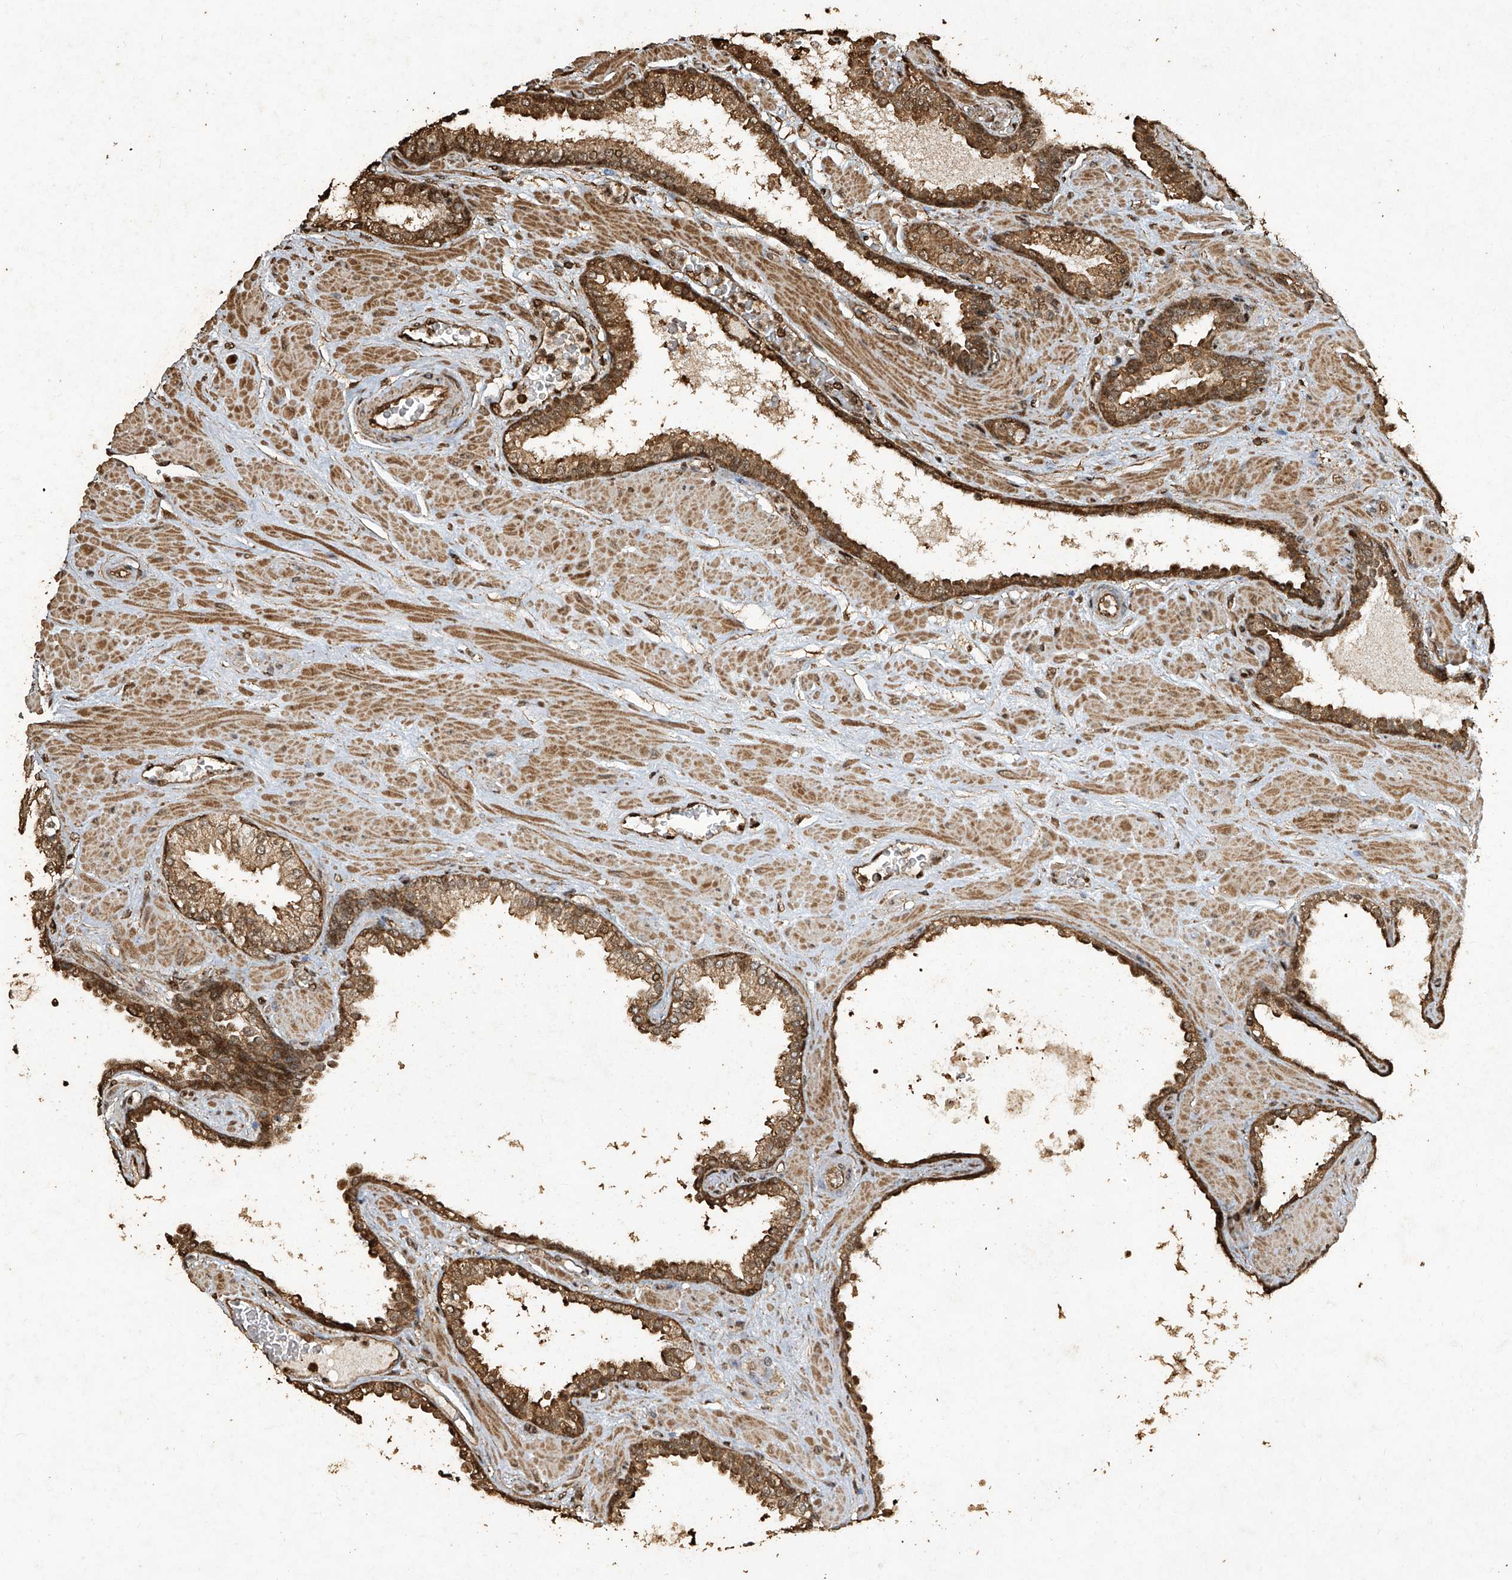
{"staining": {"intensity": "moderate", "quantity": ">75%", "location": "cytoplasmic/membranous"}, "tissue": "prostate cancer", "cell_type": "Tumor cells", "image_type": "cancer", "snomed": [{"axis": "morphology", "description": "Adenocarcinoma, High grade"}, {"axis": "topography", "description": "Prostate"}], "caption": "Adenocarcinoma (high-grade) (prostate) stained for a protein (brown) reveals moderate cytoplasmic/membranous positive expression in approximately >75% of tumor cells.", "gene": "ERBB3", "patient": {"sex": "male", "age": 64}}